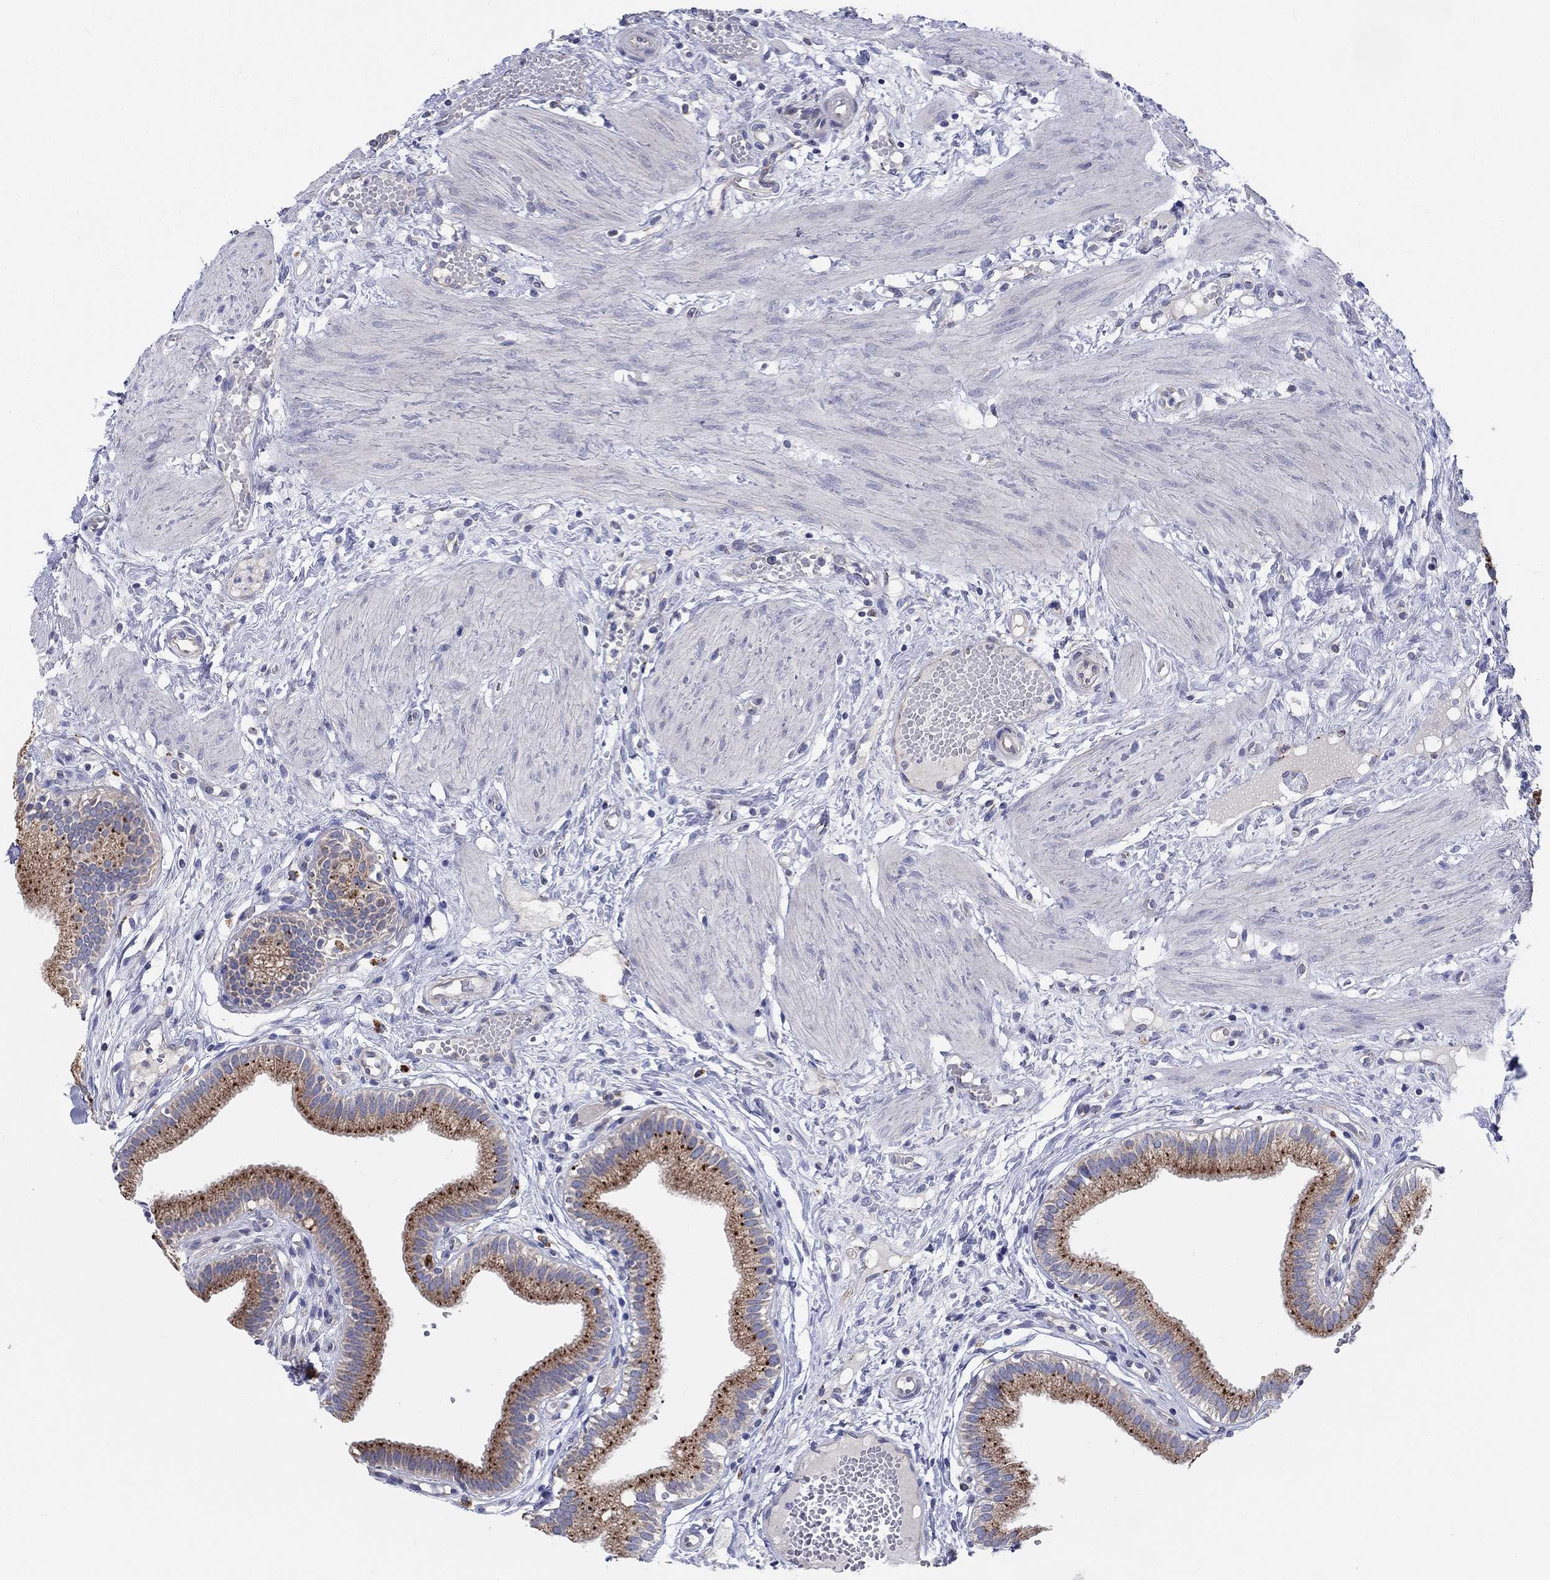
{"staining": {"intensity": "strong", "quantity": ">75%", "location": "cytoplasmic/membranous"}, "tissue": "gallbladder", "cell_type": "Glandular cells", "image_type": "normal", "snomed": [{"axis": "morphology", "description": "Normal tissue, NOS"}, {"axis": "topography", "description": "Gallbladder"}], "caption": "IHC staining of unremarkable gallbladder, which demonstrates high levels of strong cytoplasmic/membranous staining in approximately >75% of glandular cells indicating strong cytoplasmic/membranous protein staining. The staining was performed using DAB (3,3'-diaminobenzidine) (brown) for protein detection and nuclei were counterstained in hematoxylin (blue).", "gene": "BCO2", "patient": {"sex": "female", "age": 24}}